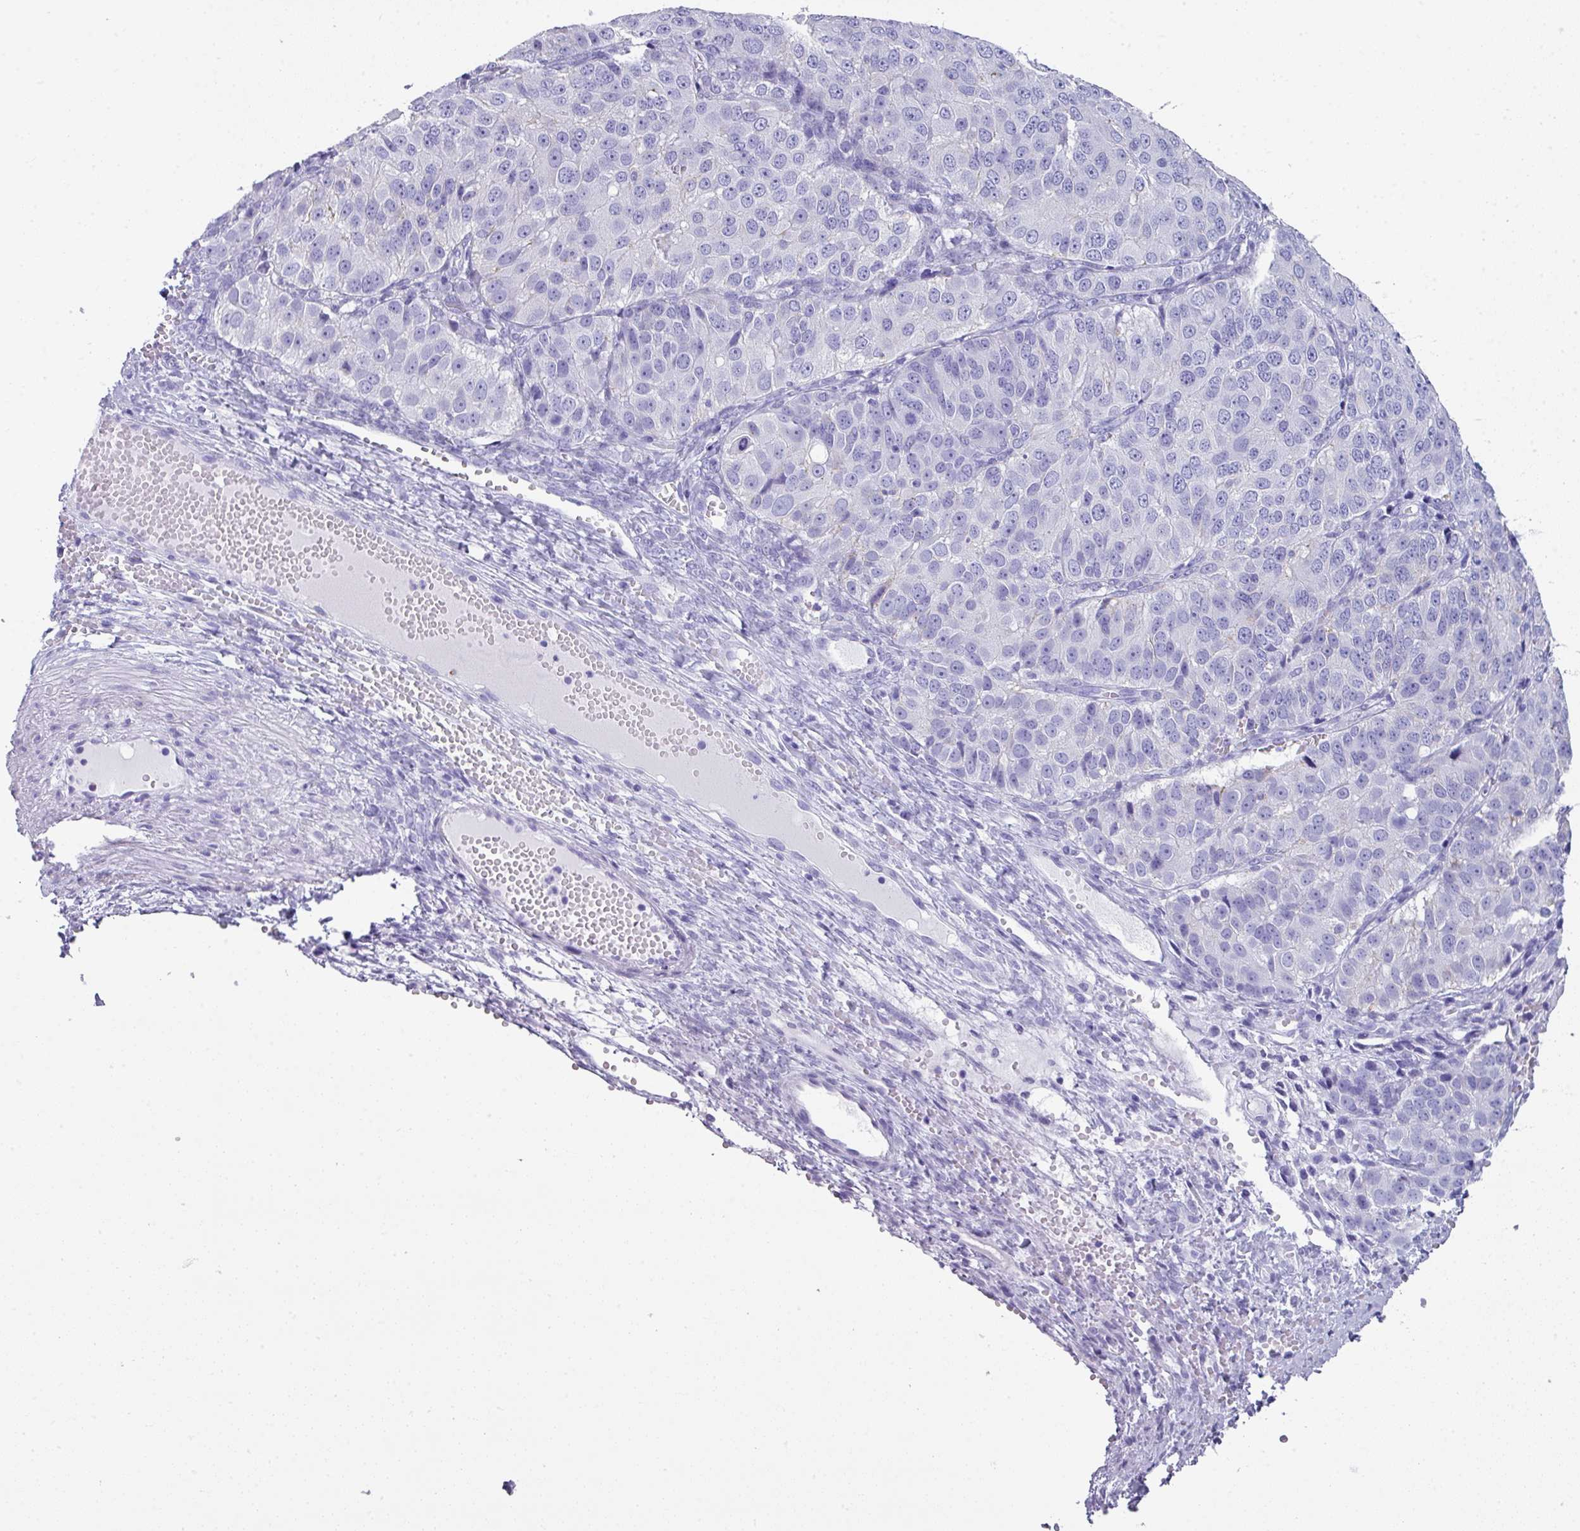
{"staining": {"intensity": "negative", "quantity": "none", "location": "none"}, "tissue": "ovarian cancer", "cell_type": "Tumor cells", "image_type": "cancer", "snomed": [{"axis": "morphology", "description": "Carcinoma, endometroid"}, {"axis": "topography", "description": "Ovary"}], "caption": "Immunohistochemistry photomicrograph of ovarian cancer stained for a protein (brown), which shows no positivity in tumor cells. Nuclei are stained in blue.", "gene": "ZNF568", "patient": {"sex": "female", "age": 51}}